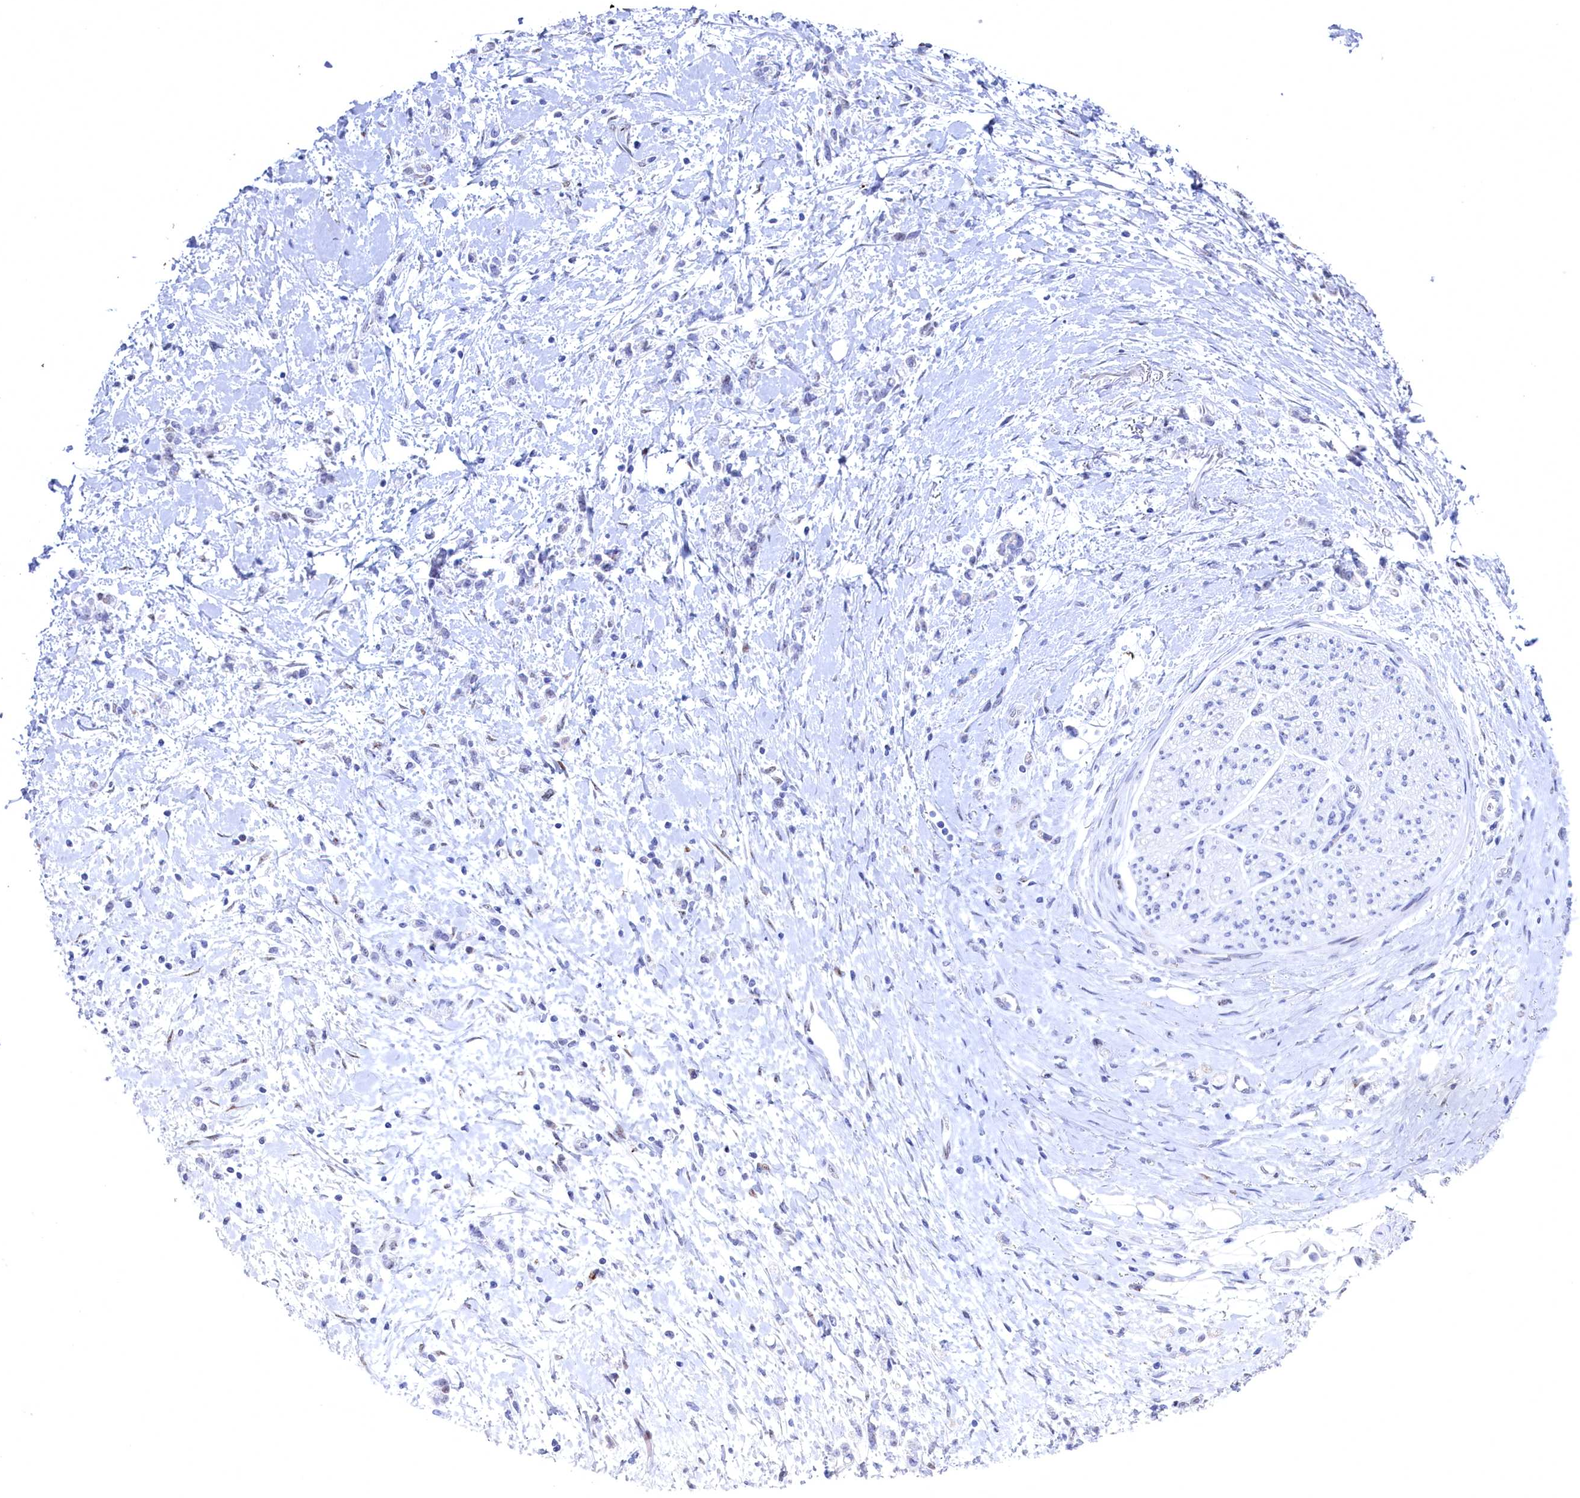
{"staining": {"intensity": "negative", "quantity": "none", "location": "none"}, "tissue": "stomach cancer", "cell_type": "Tumor cells", "image_type": "cancer", "snomed": [{"axis": "morphology", "description": "Adenocarcinoma, NOS"}, {"axis": "topography", "description": "Stomach"}], "caption": "Tumor cells are negative for protein expression in human stomach cancer (adenocarcinoma).", "gene": "WDR76", "patient": {"sex": "female", "age": 60}}